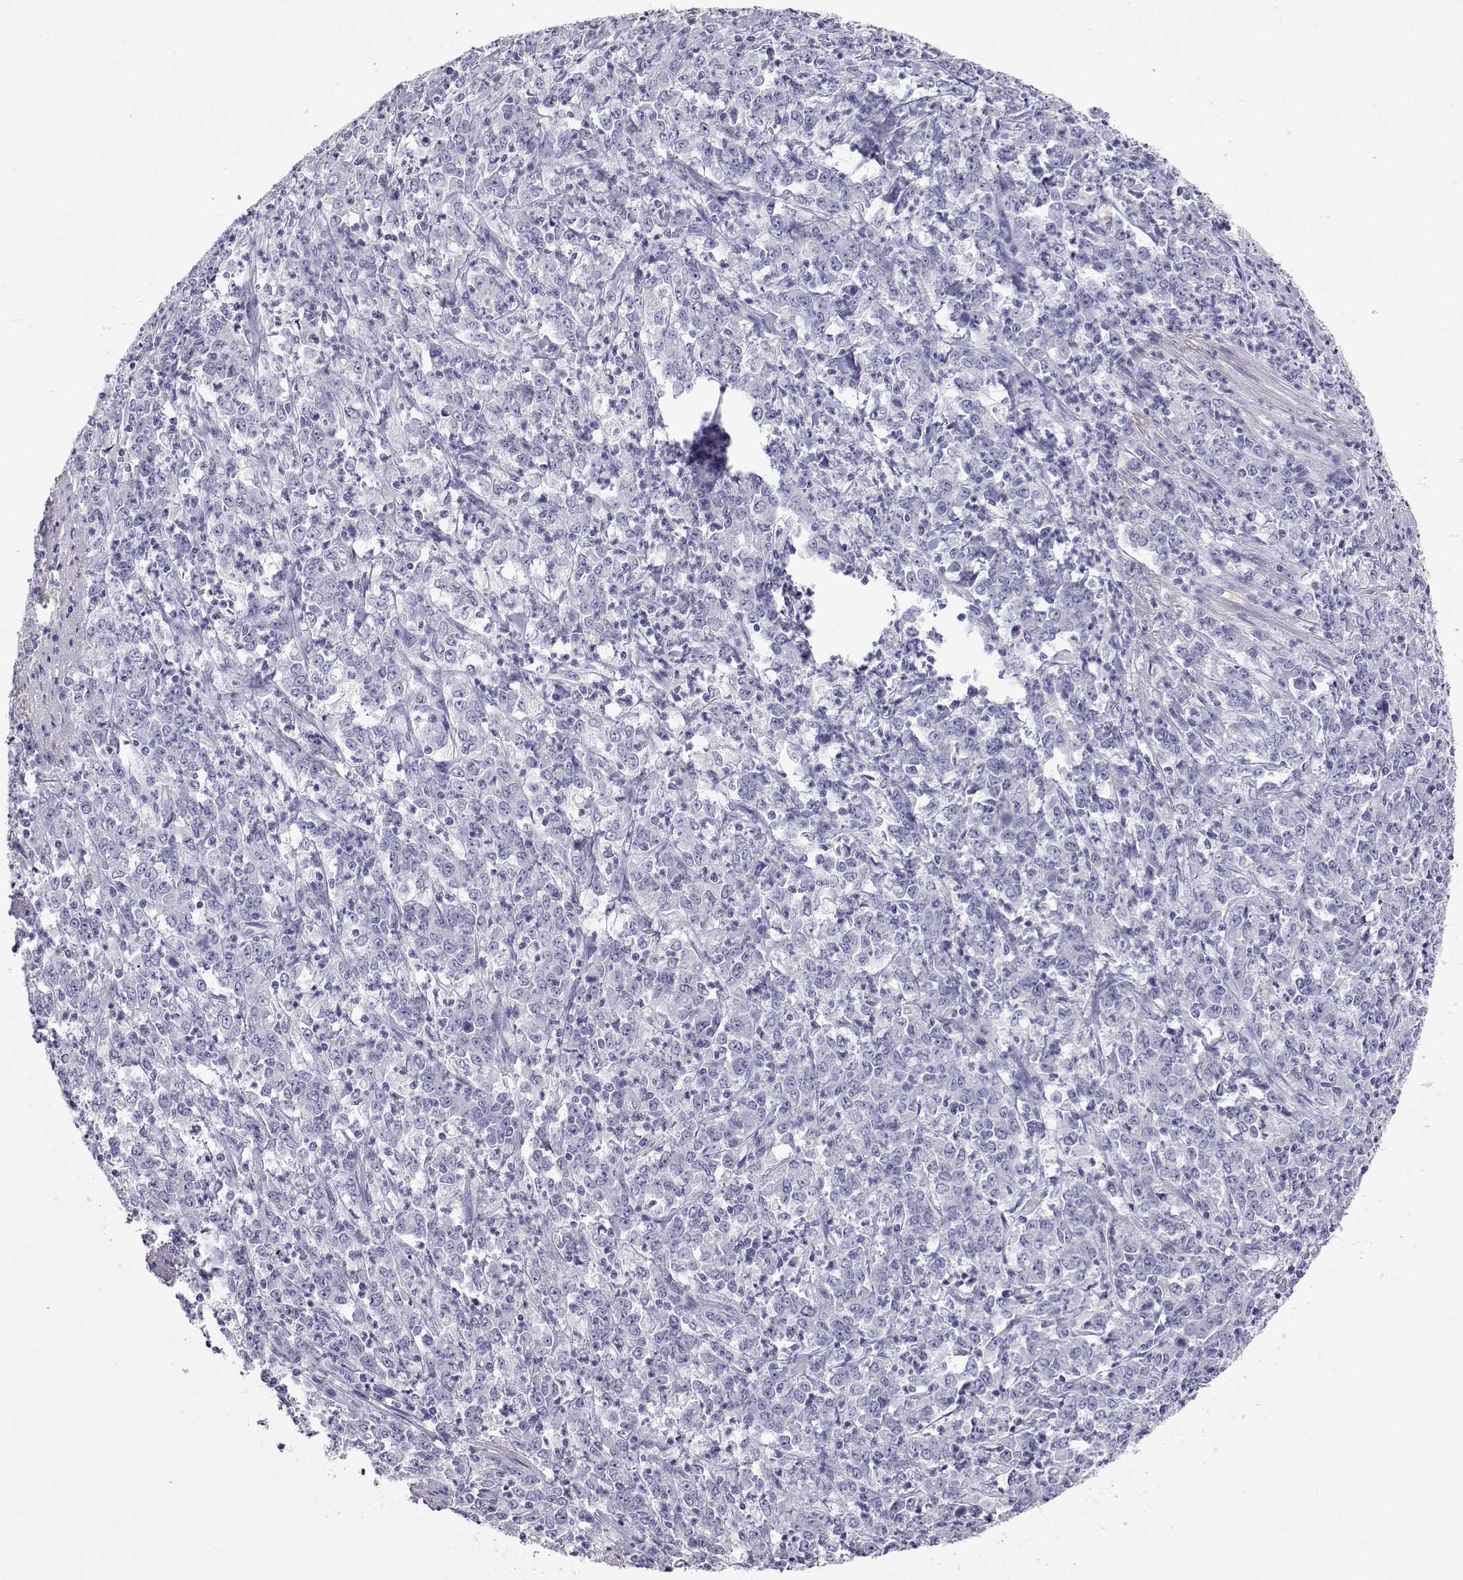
{"staining": {"intensity": "negative", "quantity": "none", "location": "none"}, "tissue": "stomach cancer", "cell_type": "Tumor cells", "image_type": "cancer", "snomed": [{"axis": "morphology", "description": "Adenocarcinoma, NOS"}, {"axis": "topography", "description": "Stomach, lower"}], "caption": "Tumor cells show no significant staining in stomach cancer.", "gene": "PLIN4", "patient": {"sex": "female", "age": 71}}